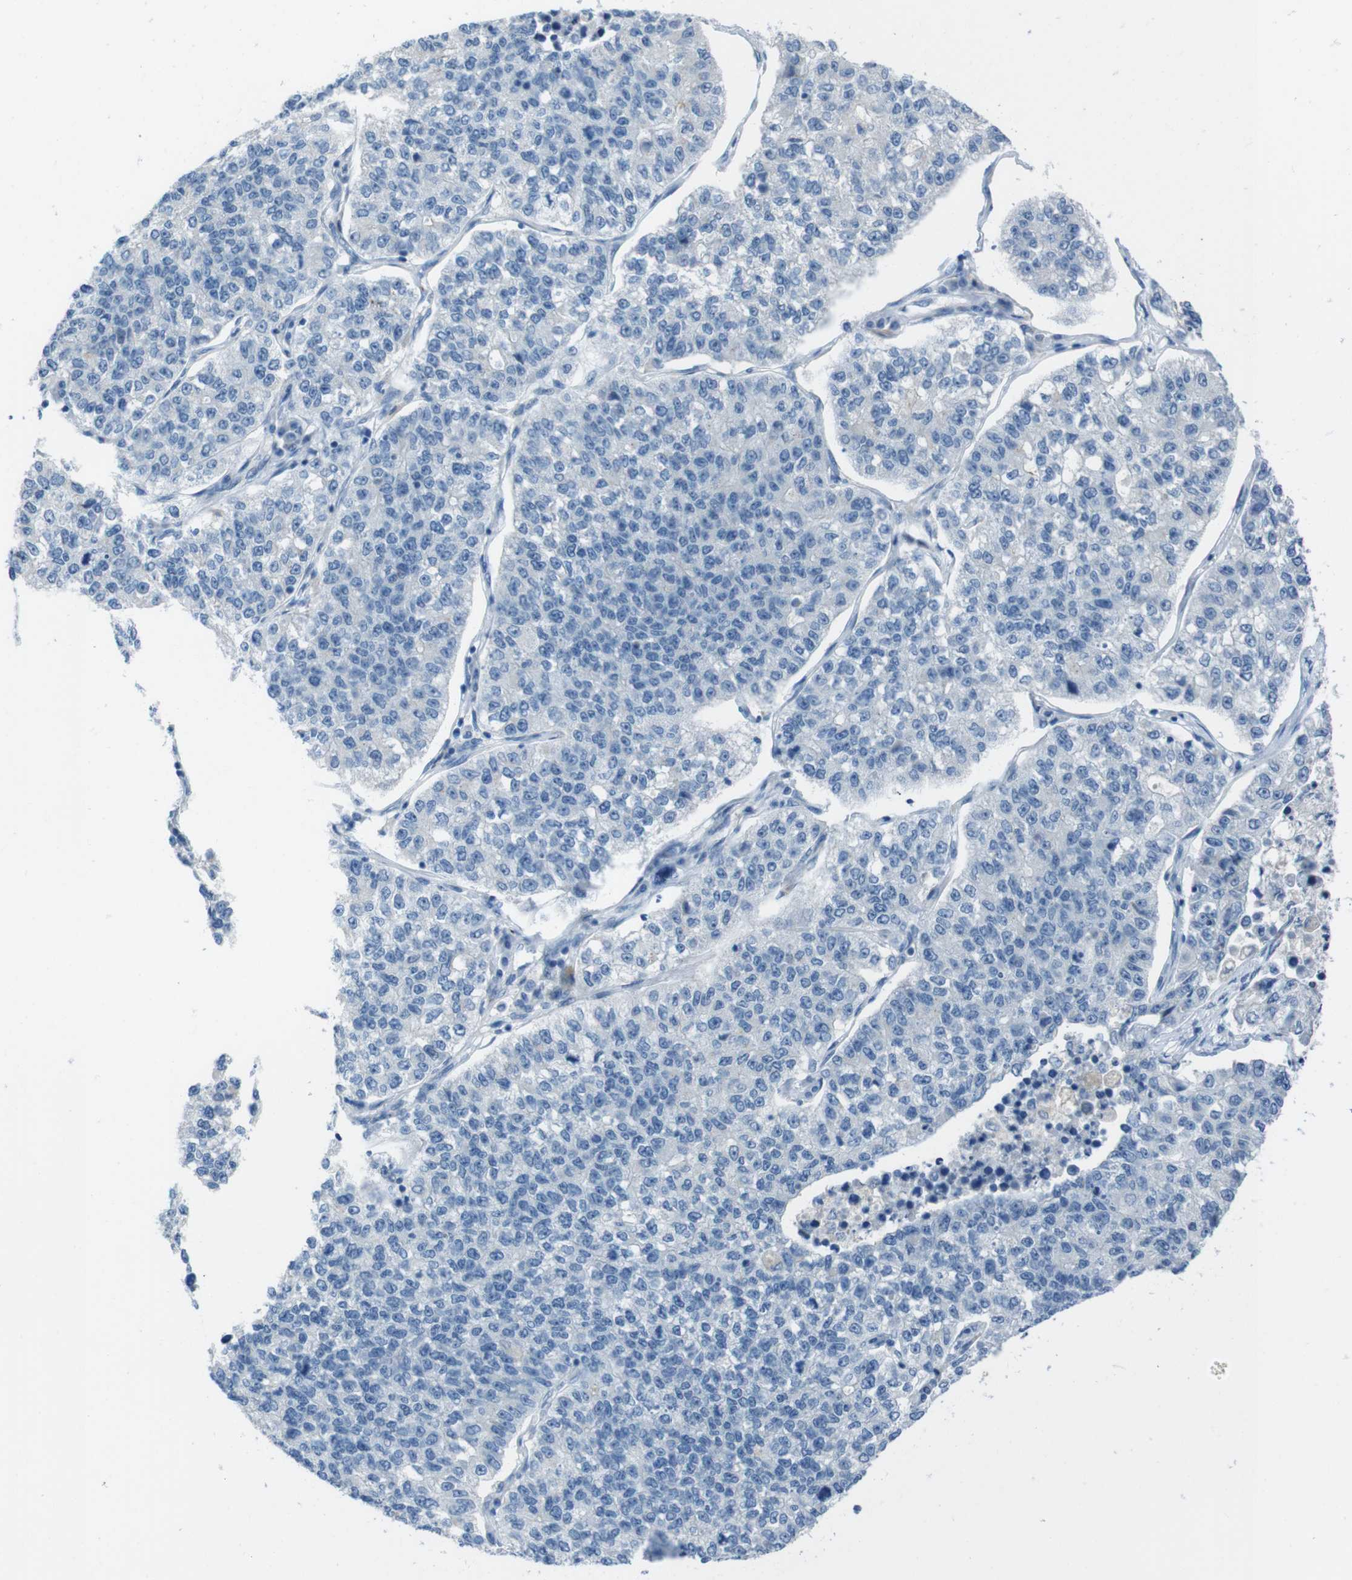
{"staining": {"intensity": "negative", "quantity": "none", "location": "none"}, "tissue": "lung cancer", "cell_type": "Tumor cells", "image_type": "cancer", "snomed": [{"axis": "morphology", "description": "Adenocarcinoma, NOS"}, {"axis": "topography", "description": "Lung"}], "caption": "Immunohistochemical staining of human lung adenocarcinoma reveals no significant staining in tumor cells.", "gene": "CDHR2", "patient": {"sex": "male", "age": 49}}